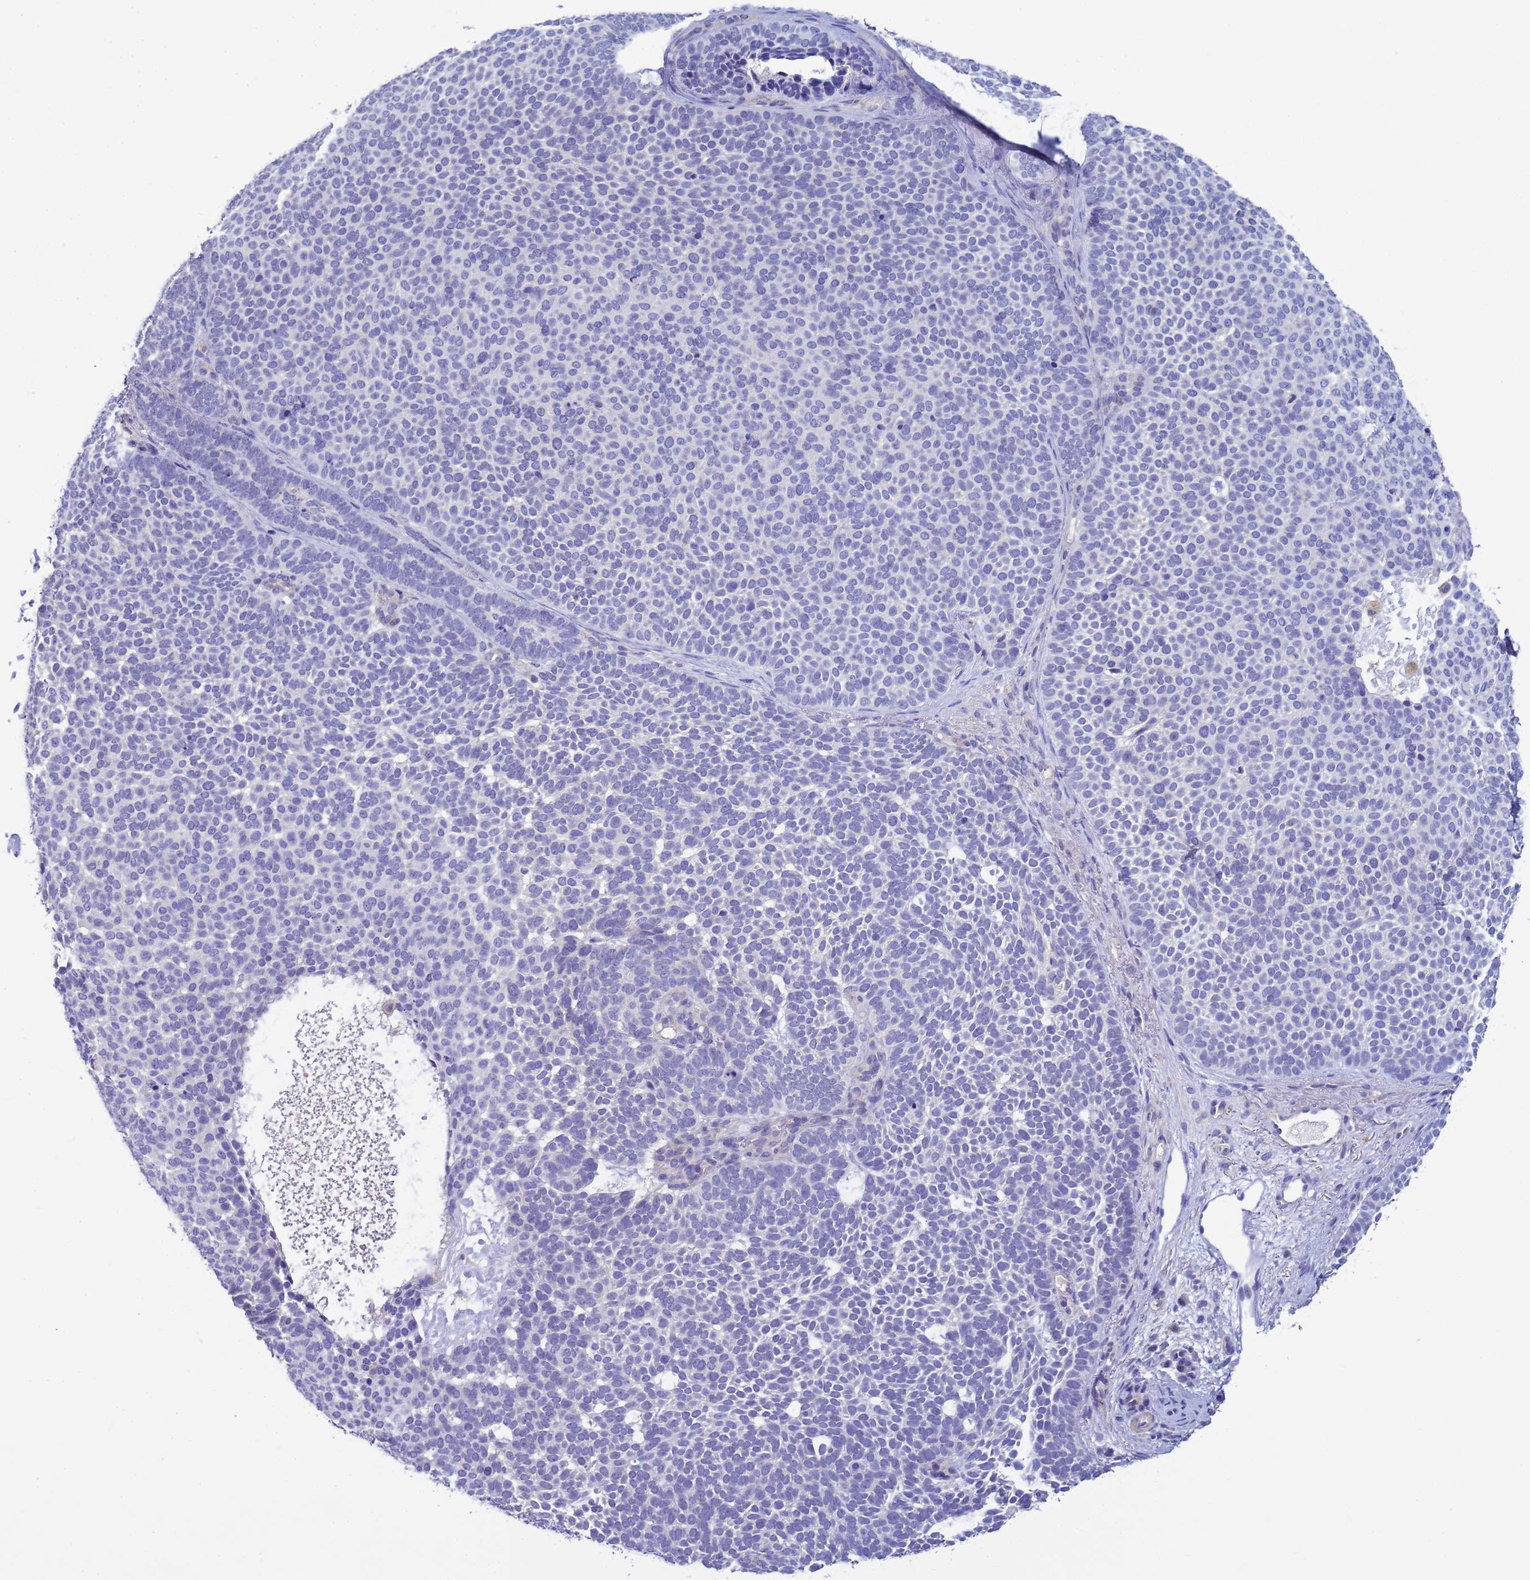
{"staining": {"intensity": "negative", "quantity": "none", "location": "none"}, "tissue": "skin cancer", "cell_type": "Tumor cells", "image_type": "cancer", "snomed": [{"axis": "morphology", "description": "Basal cell carcinoma"}, {"axis": "topography", "description": "Skin"}], "caption": "DAB (3,3'-diaminobenzidine) immunohistochemical staining of human basal cell carcinoma (skin) shows no significant expression in tumor cells.", "gene": "KLHL13", "patient": {"sex": "female", "age": 77}}